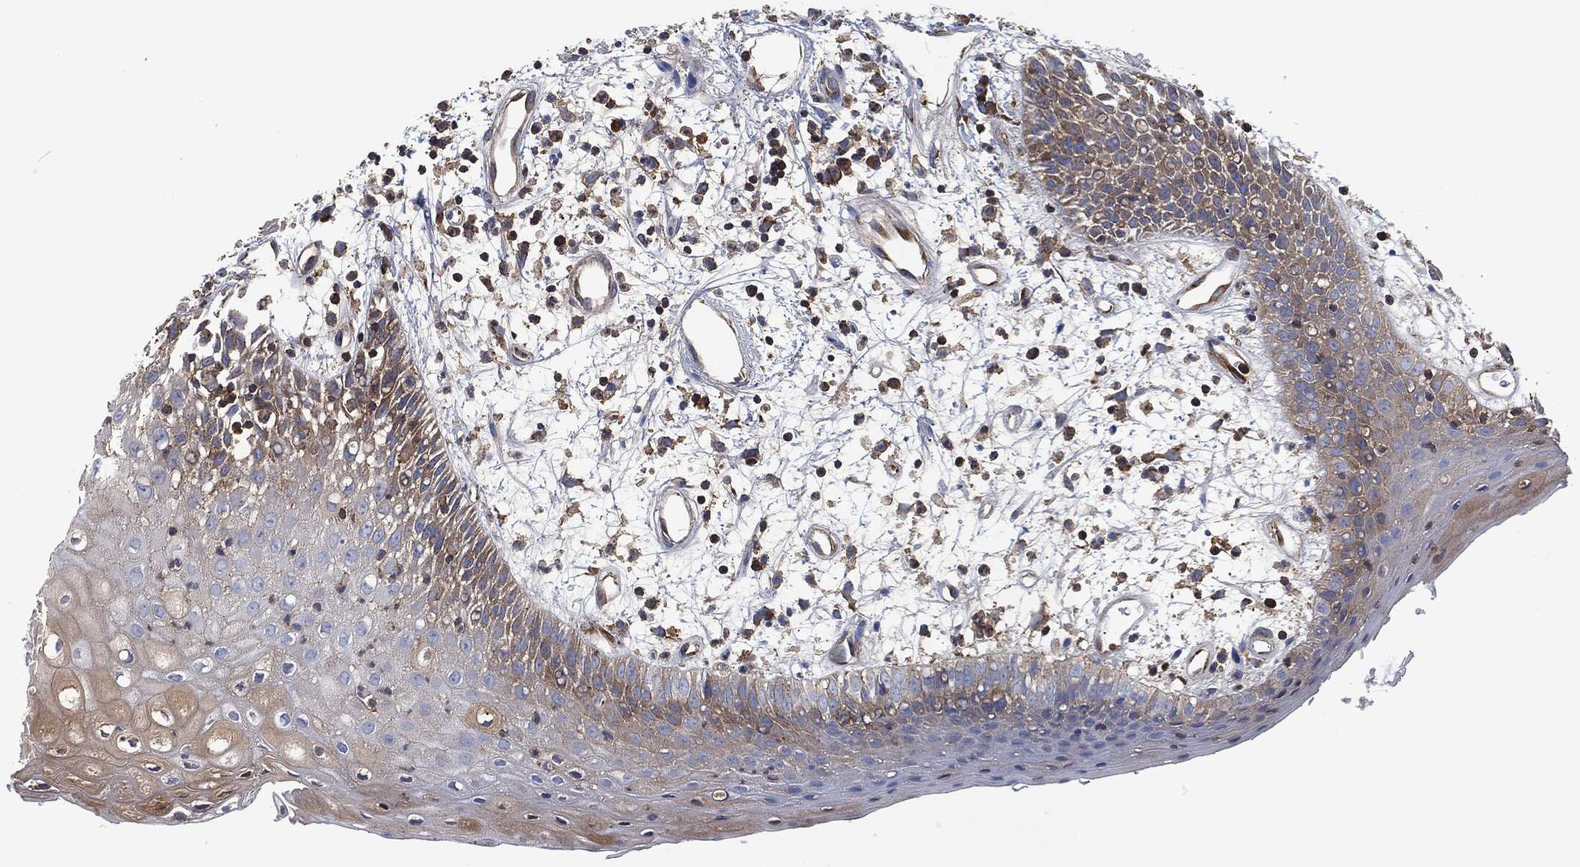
{"staining": {"intensity": "moderate", "quantity": "25%-75%", "location": "cytoplasmic/membranous"}, "tissue": "oral mucosa", "cell_type": "Squamous epithelial cells", "image_type": "normal", "snomed": [{"axis": "morphology", "description": "Normal tissue, NOS"}, {"axis": "morphology", "description": "Squamous cell carcinoma, NOS"}, {"axis": "topography", "description": "Skeletal muscle"}, {"axis": "topography", "description": "Oral tissue"}, {"axis": "topography", "description": "Head-Neck"}], "caption": "The image shows immunohistochemical staining of benign oral mucosa. There is moderate cytoplasmic/membranous staining is seen in about 25%-75% of squamous epithelial cells. (DAB = brown stain, brightfield microscopy at high magnification).", "gene": "LGALS9", "patient": {"sex": "female", "age": 84}}